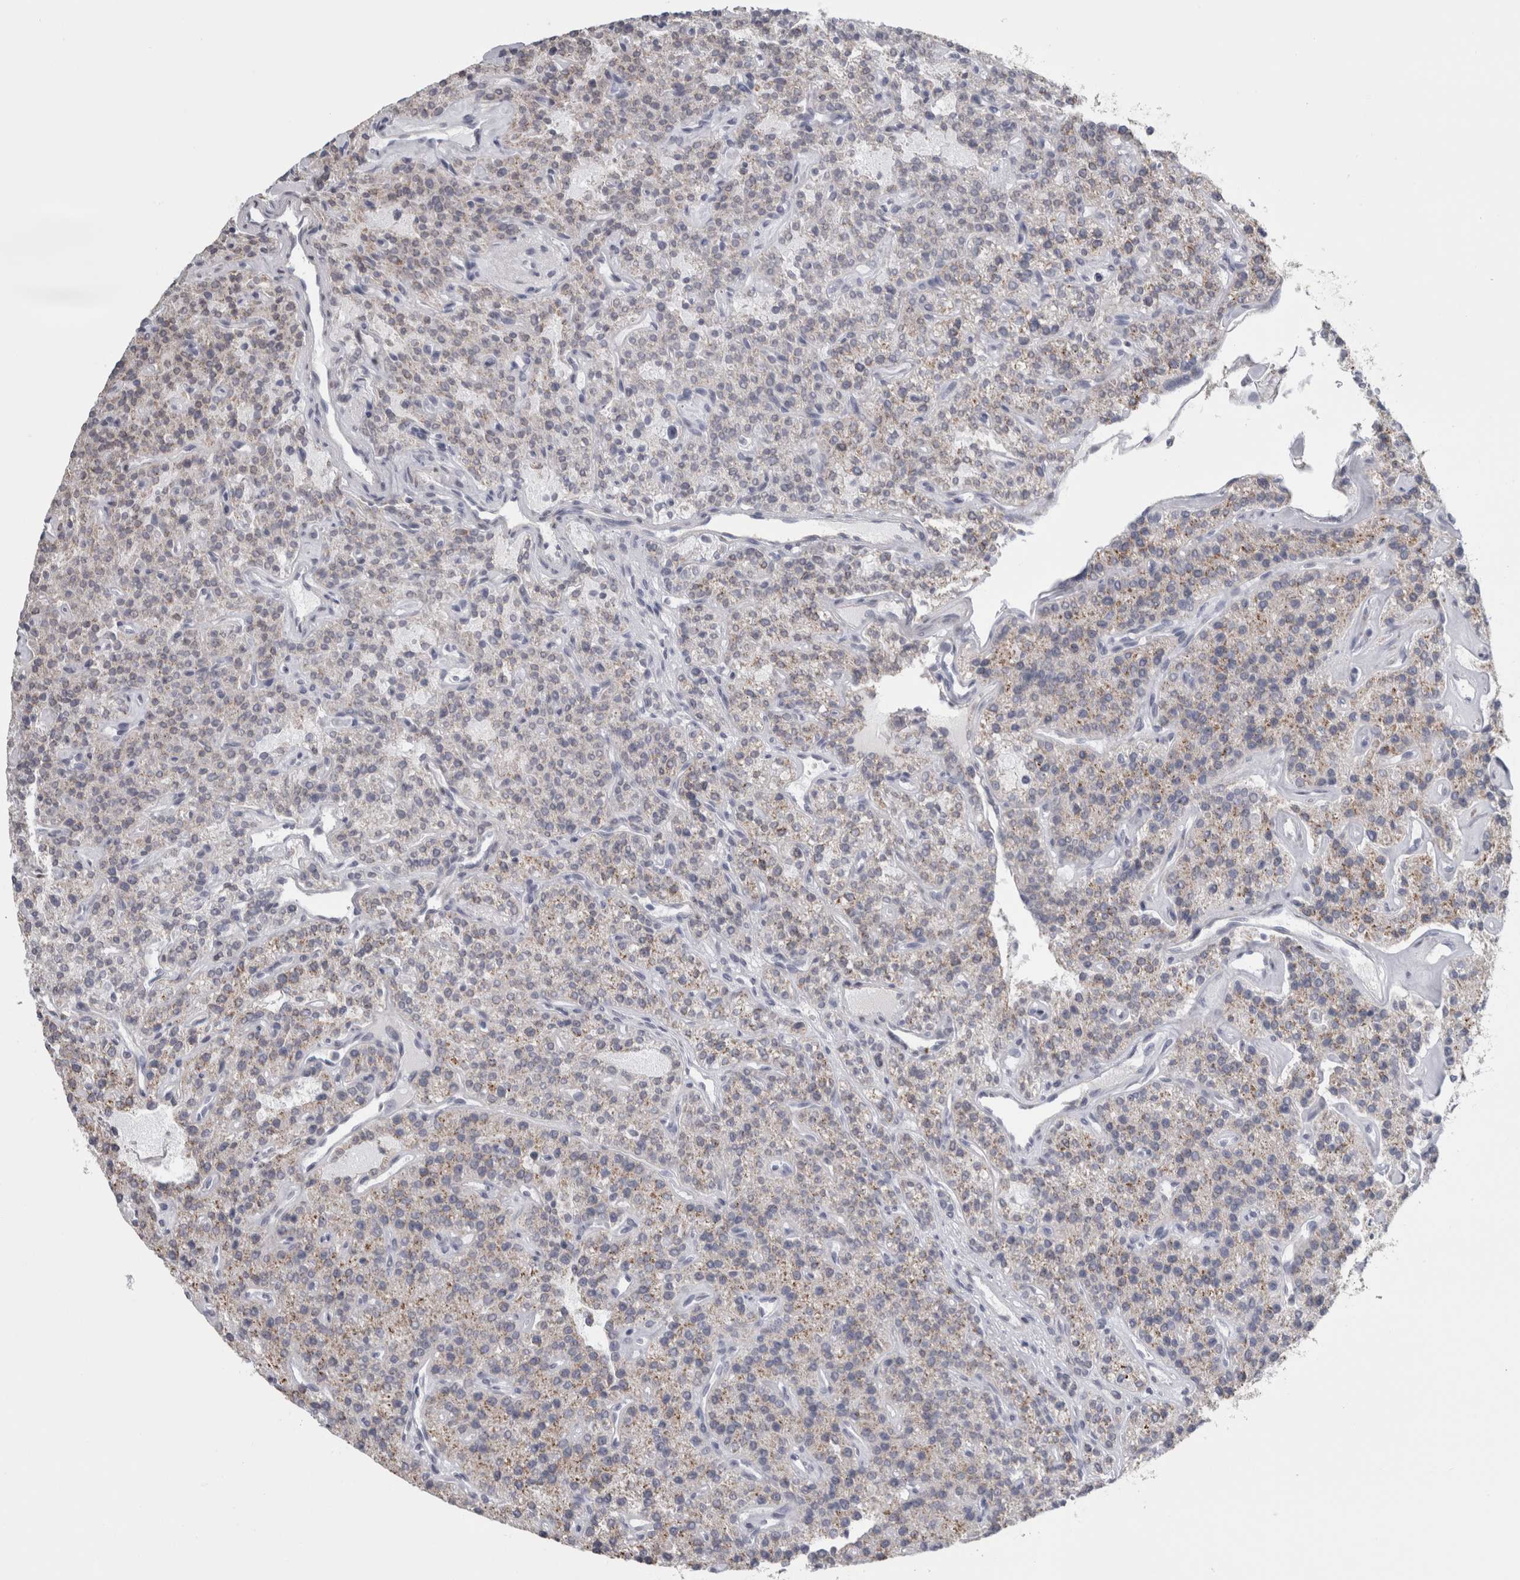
{"staining": {"intensity": "weak", "quantity": "<25%", "location": "cytoplasmic/membranous"}, "tissue": "parathyroid gland", "cell_type": "Glandular cells", "image_type": "normal", "snomed": [{"axis": "morphology", "description": "Normal tissue, NOS"}, {"axis": "topography", "description": "Parathyroid gland"}], "caption": "Glandular cells show no significant expression in normal parathyroid gland. The staining was performed using DAB to visualize the protein expression in brown, while the nuclei were stained in blue with hematoxylin (Magnification: 20x).", "gene": "PLIN1", "patient": {"sex": "male", "age": 46}}